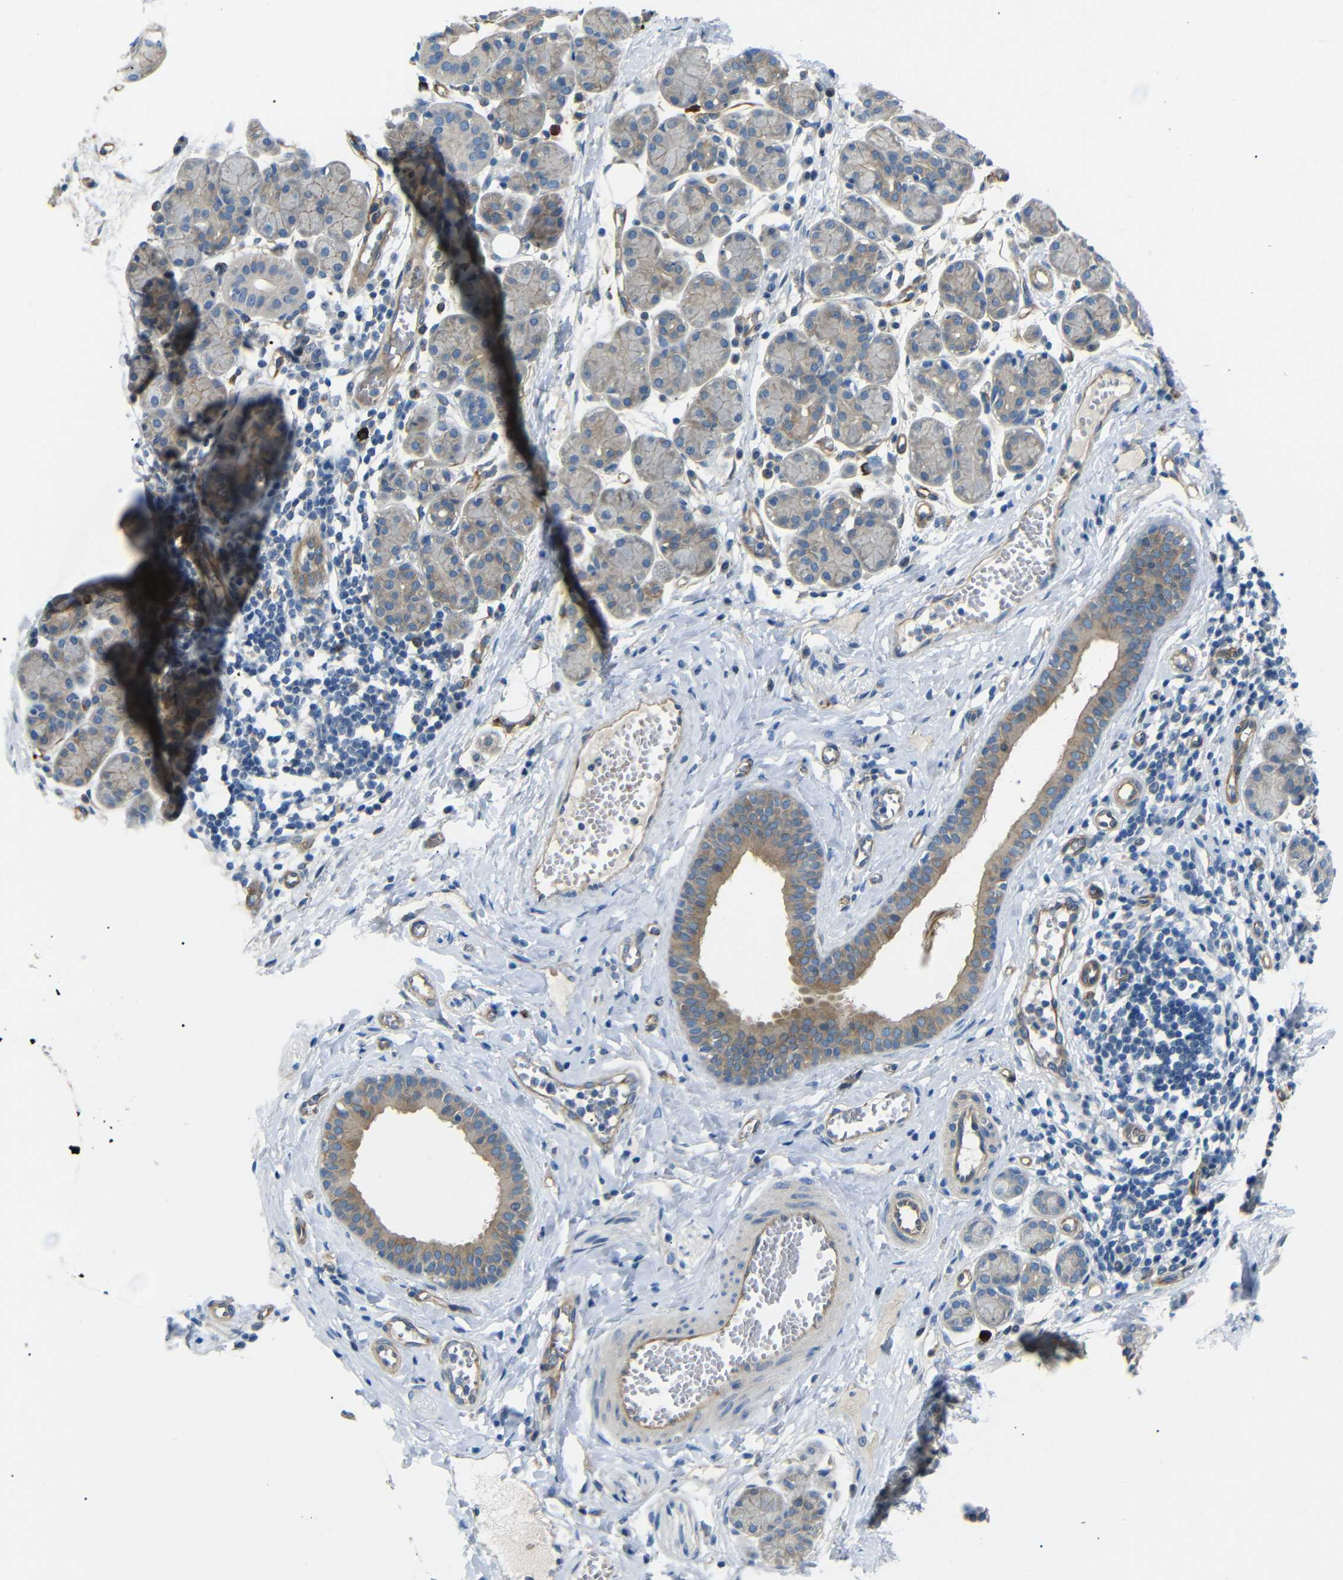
{"staining": {"intensity": "weak", "quantity": "25%-75%", "location": "cytoplasmic/membranous"}, "tissue": "salivary gland", "cell_type": "Glandular cells", "image_type": "normal", "snomed": [{"axis": "morphology", "description": "Normal tissue, NOS"}, {"axis": "morphology", "description": "Inflammation, NOS"}, {"axis": "topography", "description": "Lymph node"}, {"axis": "topography", "description": "Salivary gland"}], "caption": "An image of salivary gland stained for a protein demonstrates weak cytoplasmic/membranous brown staining in glandular cells. (Brightfield microscopy of DAB IHC at high magnification).", "gene": "MYO1B", "patient": {"sex": "male", "age": 3}}